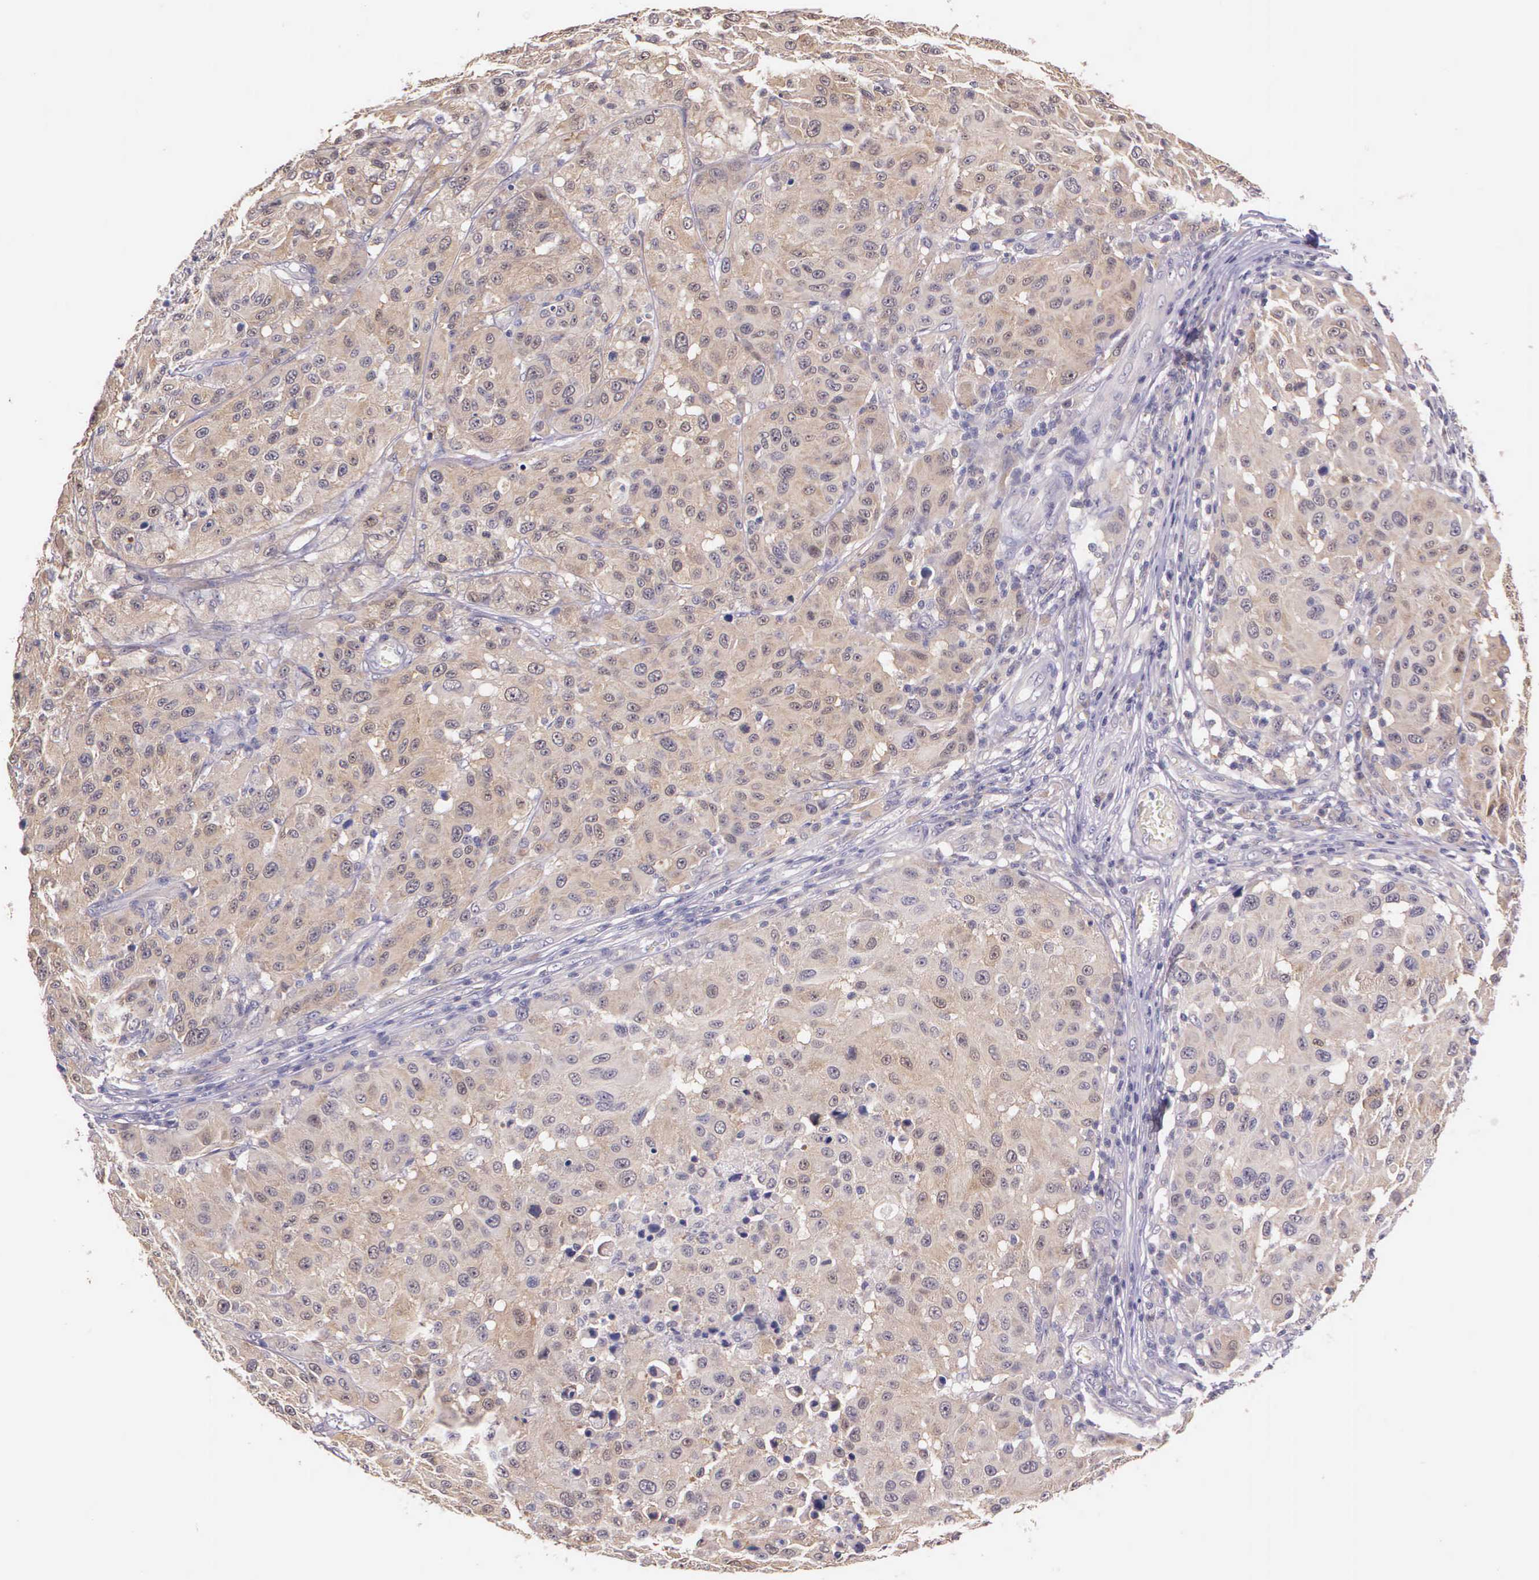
{"staining": {"intensity": "weak", "quantity": ">75%", "location": "cytoplasmic/membranous"}, "tissue": "melanoma", "cell_type": "Tumor cells", "image_type": "cancer", "snomed": [{"axis": "morphology", "description": "Malignant melanoma, NOS"}, {"axis": "topography", "description": "Skin"}], "caption": "The image shows a brown stain indicating the presence of a protein in the cytoplasmic/membranous of tumor cells in malignant melanoma. The staining is performed using DAB brown chromogen to label protein expression. The nuclei are counter-stained blue using hematoxylin.", "gene": "IGBP1", "patient": {"sex": "female", "age": 77}}